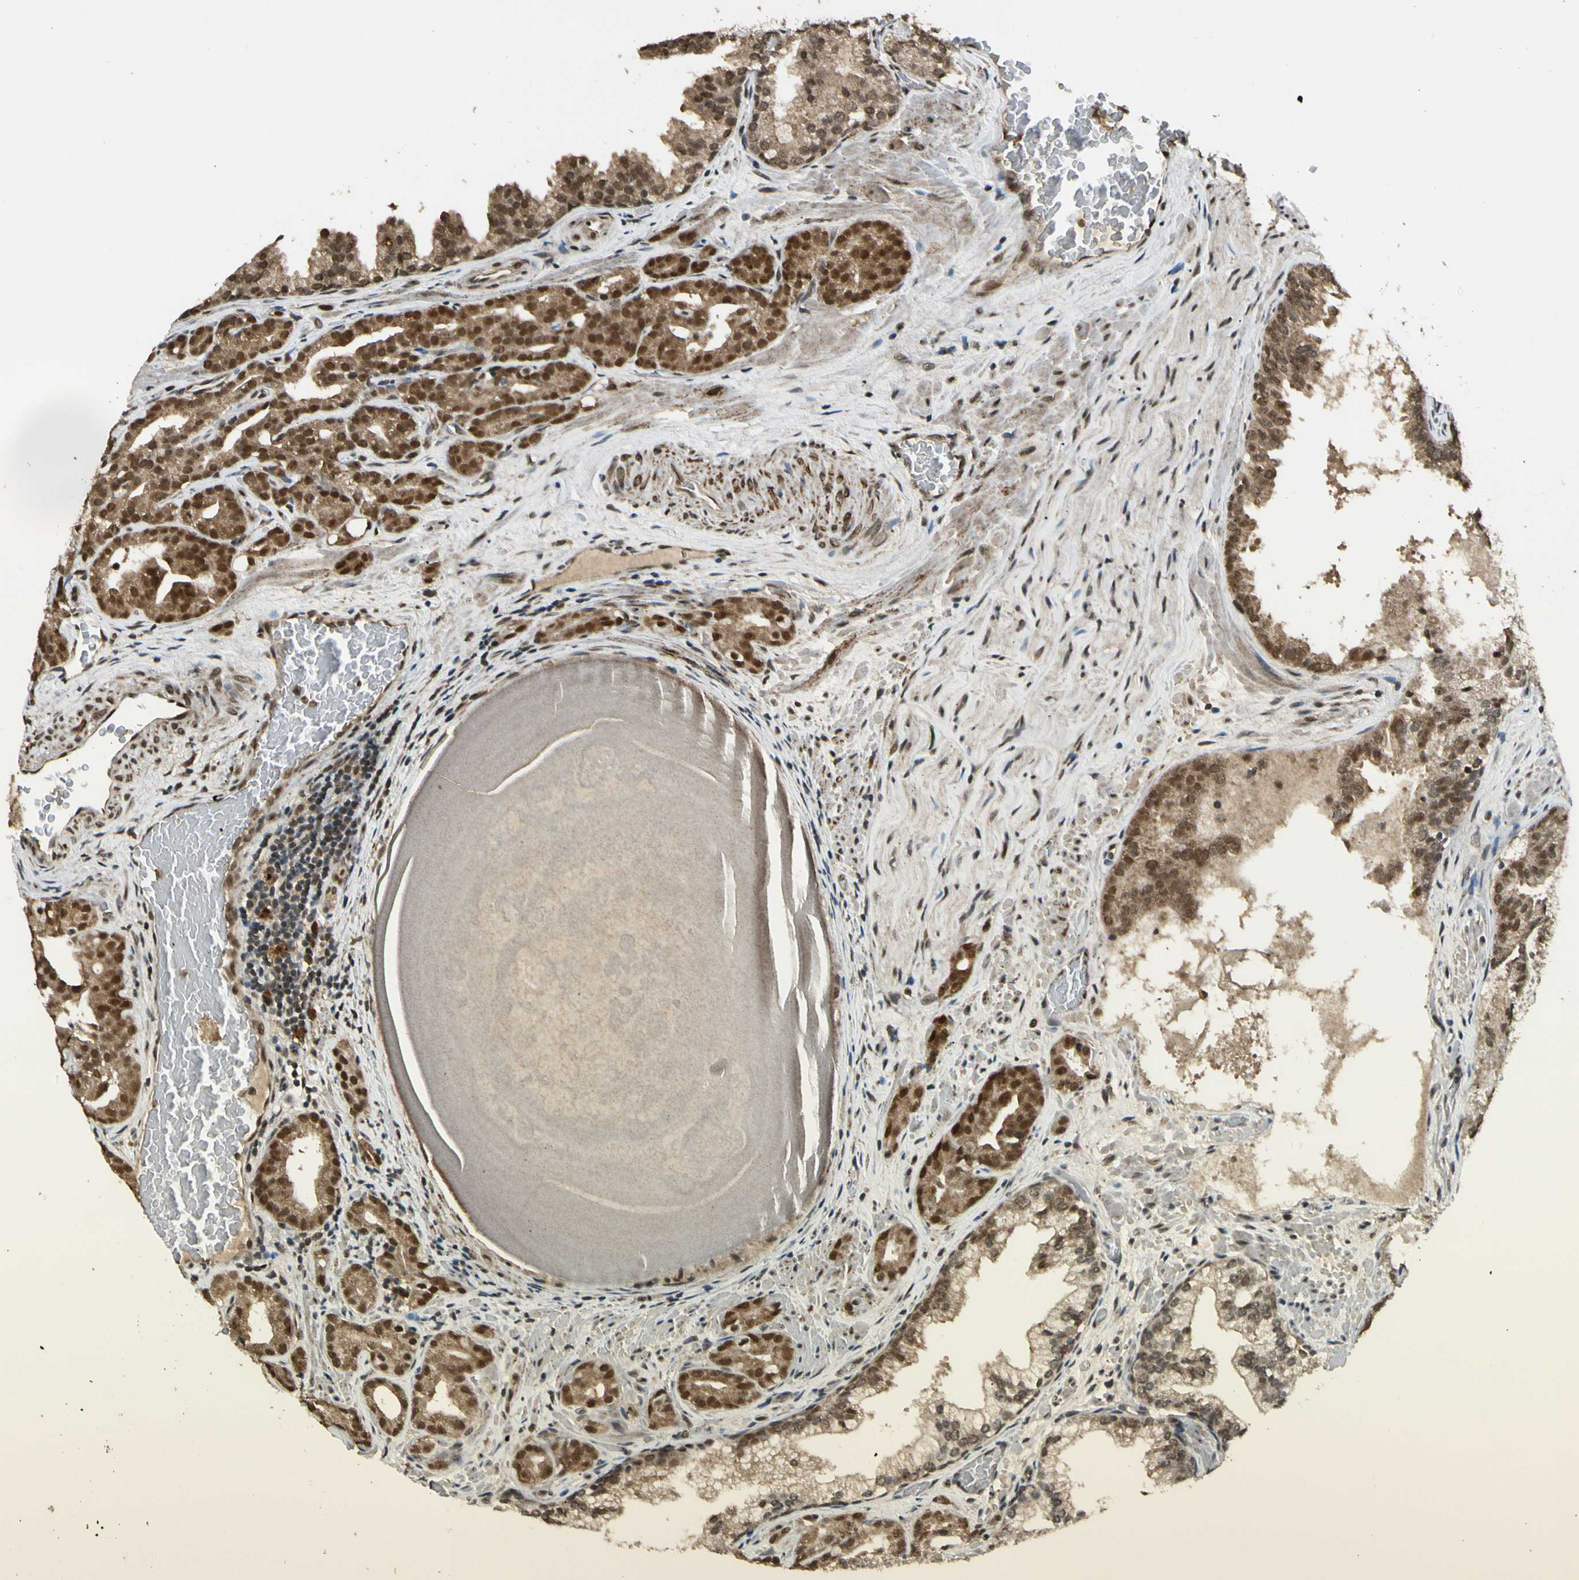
{"staining": {"intensity": "moderate", "quantity": ">75%", "location": "cytoplasmic/membranous,nuclear"}, "tissue": "prostate cancer", "cell_type": "Tumor cells", "image_type": "cancer", "snomed": [{"axis": "morphology", "description": "Adenocarcinoma, Low grade"}, {"axis": "topography", "description": "Prostate"}], "caption": "Brown immunohistochemical staining in human prostate cancer displays moderate cytoplasmic/membranous and nuclear positivity in approximately >75% of tumor cells. Immunohistochemistry stains the protein of interest in brown and the nuclei are stained blue.", "gene": "ZNF135", "patient": {"sex": "male", "age": 63}}